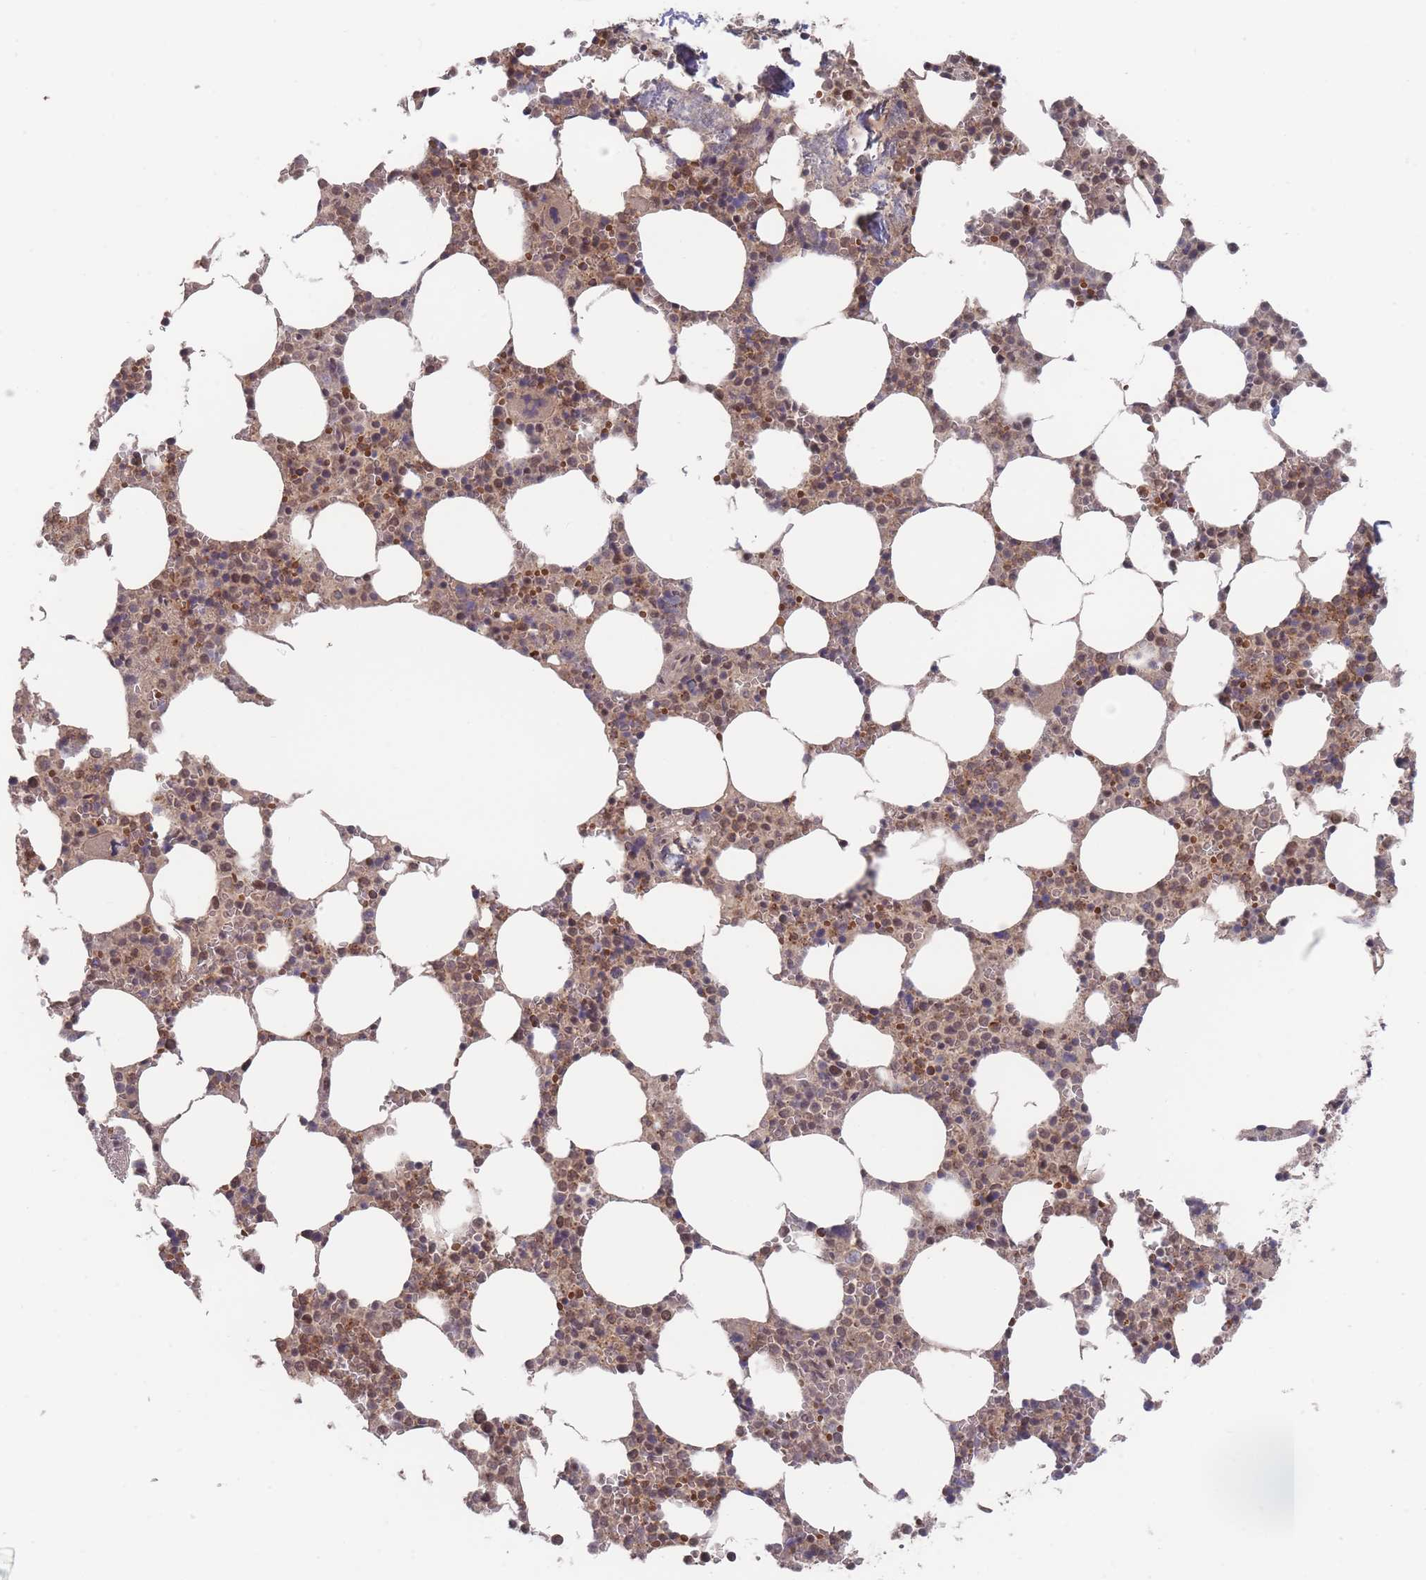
{"staining": {"intensity": "strong", "quantity": "25%-75%", "location": "cytoplasmic/membranous,nuclear"}, "tissue": "bone marrow", "cell_type": "Hematopoietic cells", "image_type": "normal", "snomed": [{"axis": "morphology", "description": "Normal tissue, NOS"}, {"axis": "topography", "description": "Bone marrow"}], "caption": "Protein expression analysis of normal bone marrow reveals strong cytoplasmic/membranous,nuclear expression in approximately 25%-75% of hematopoietic cells.", "gene": "SF3B1", "patient": {"sex": "male", "age": 64}}